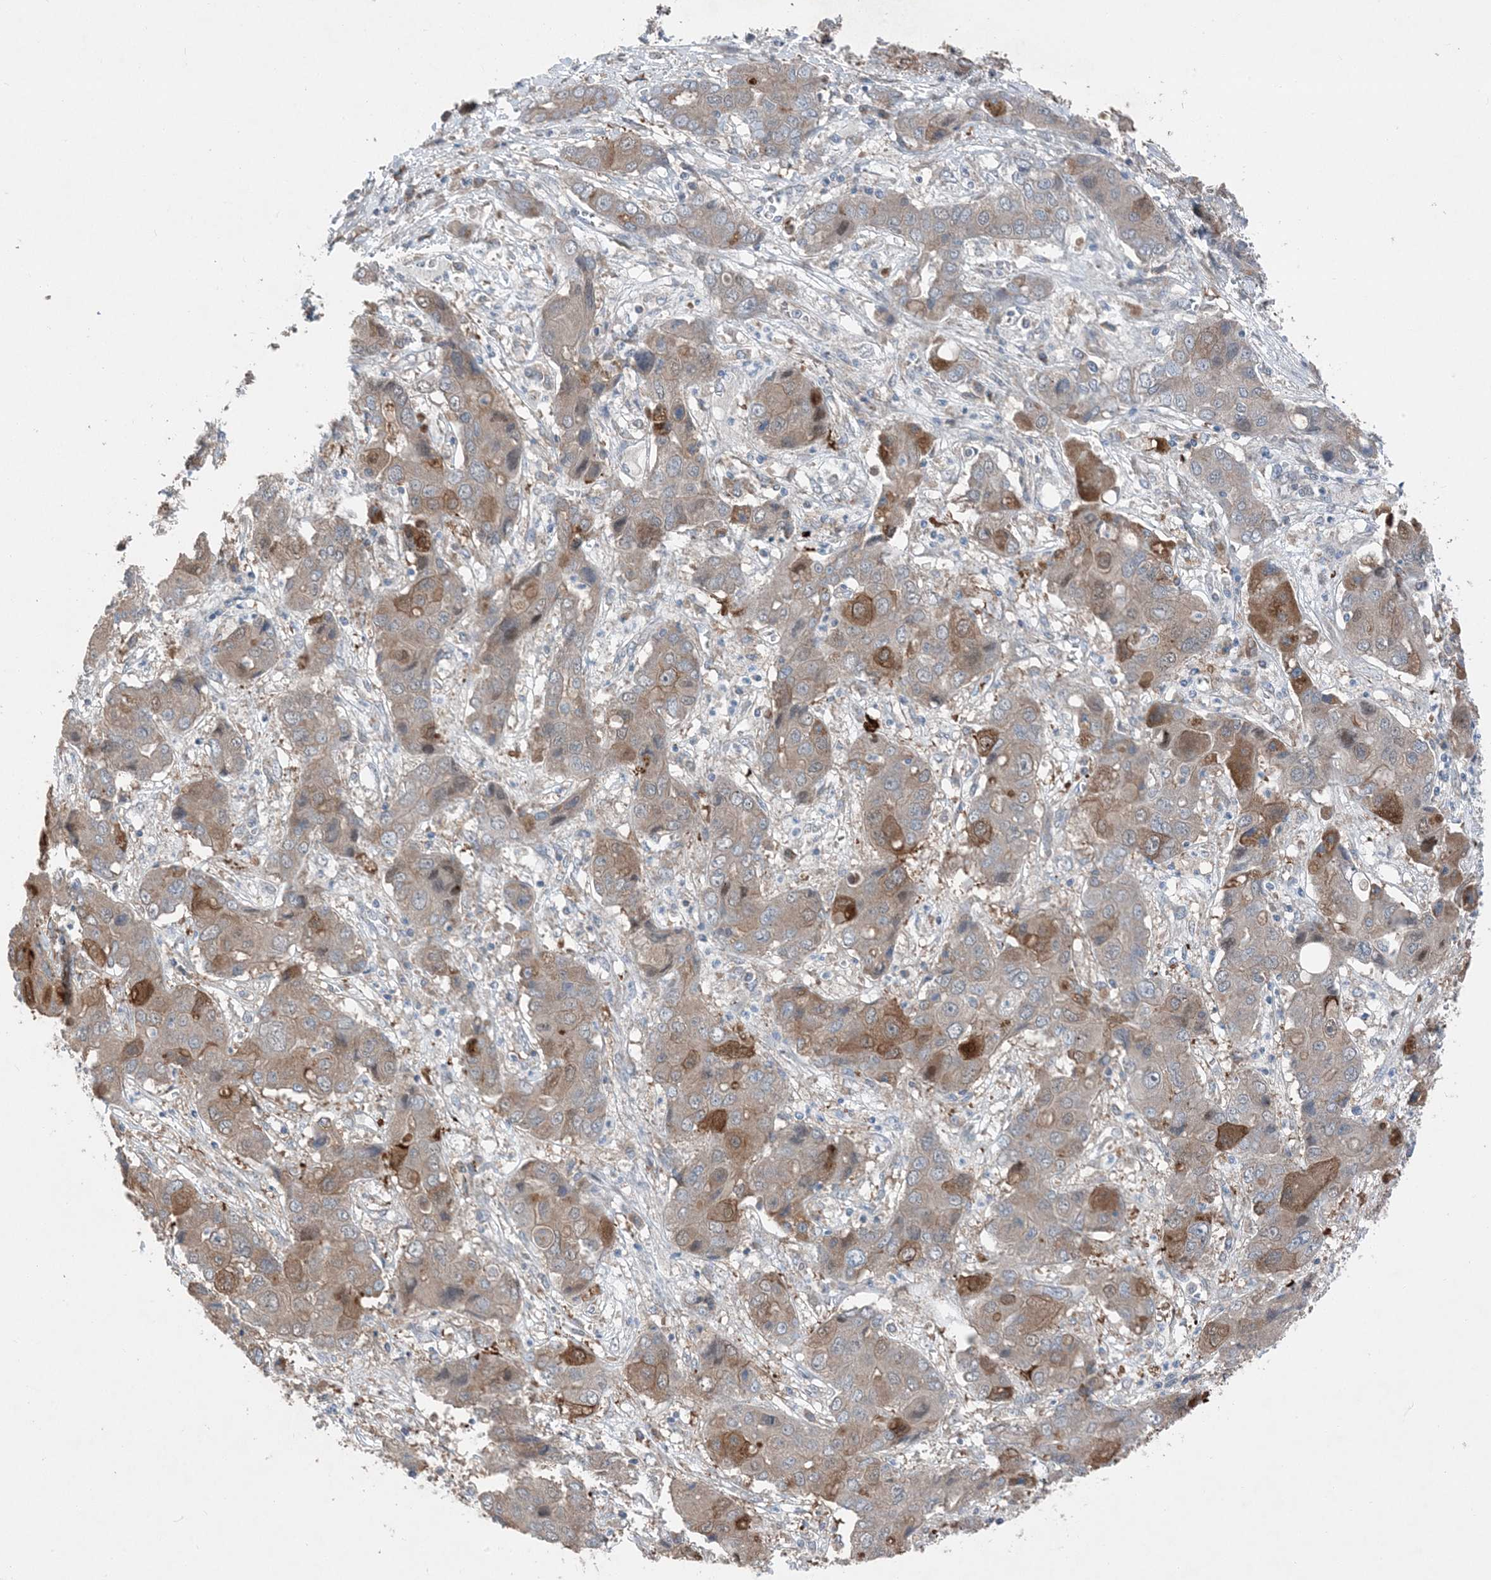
{"staining": {"intensity": "moderate", "quantity": "<25%", "location": "cytoplasmic/membranous"}, "tissue": "liver cancer", "cell_type": "Tumor cells", "image_type": "cancer", "snomed": [{"axis": "morphology", "description": "Cholangiocarcinoma"}, {"axis": "topography", "description": "Liver"}], "caption": "High-magnification brightfield microscopy of cholangiocarcinoma (liver) stained with DAB (brown) and counterstained with hematoxylin (blue). tumor cells exhibit moderate cytoplasmic/membranous staining is seen in approximately<25% of cells.", "gene": "DHX30", "patient": {"sex": "male", "age": 67}}